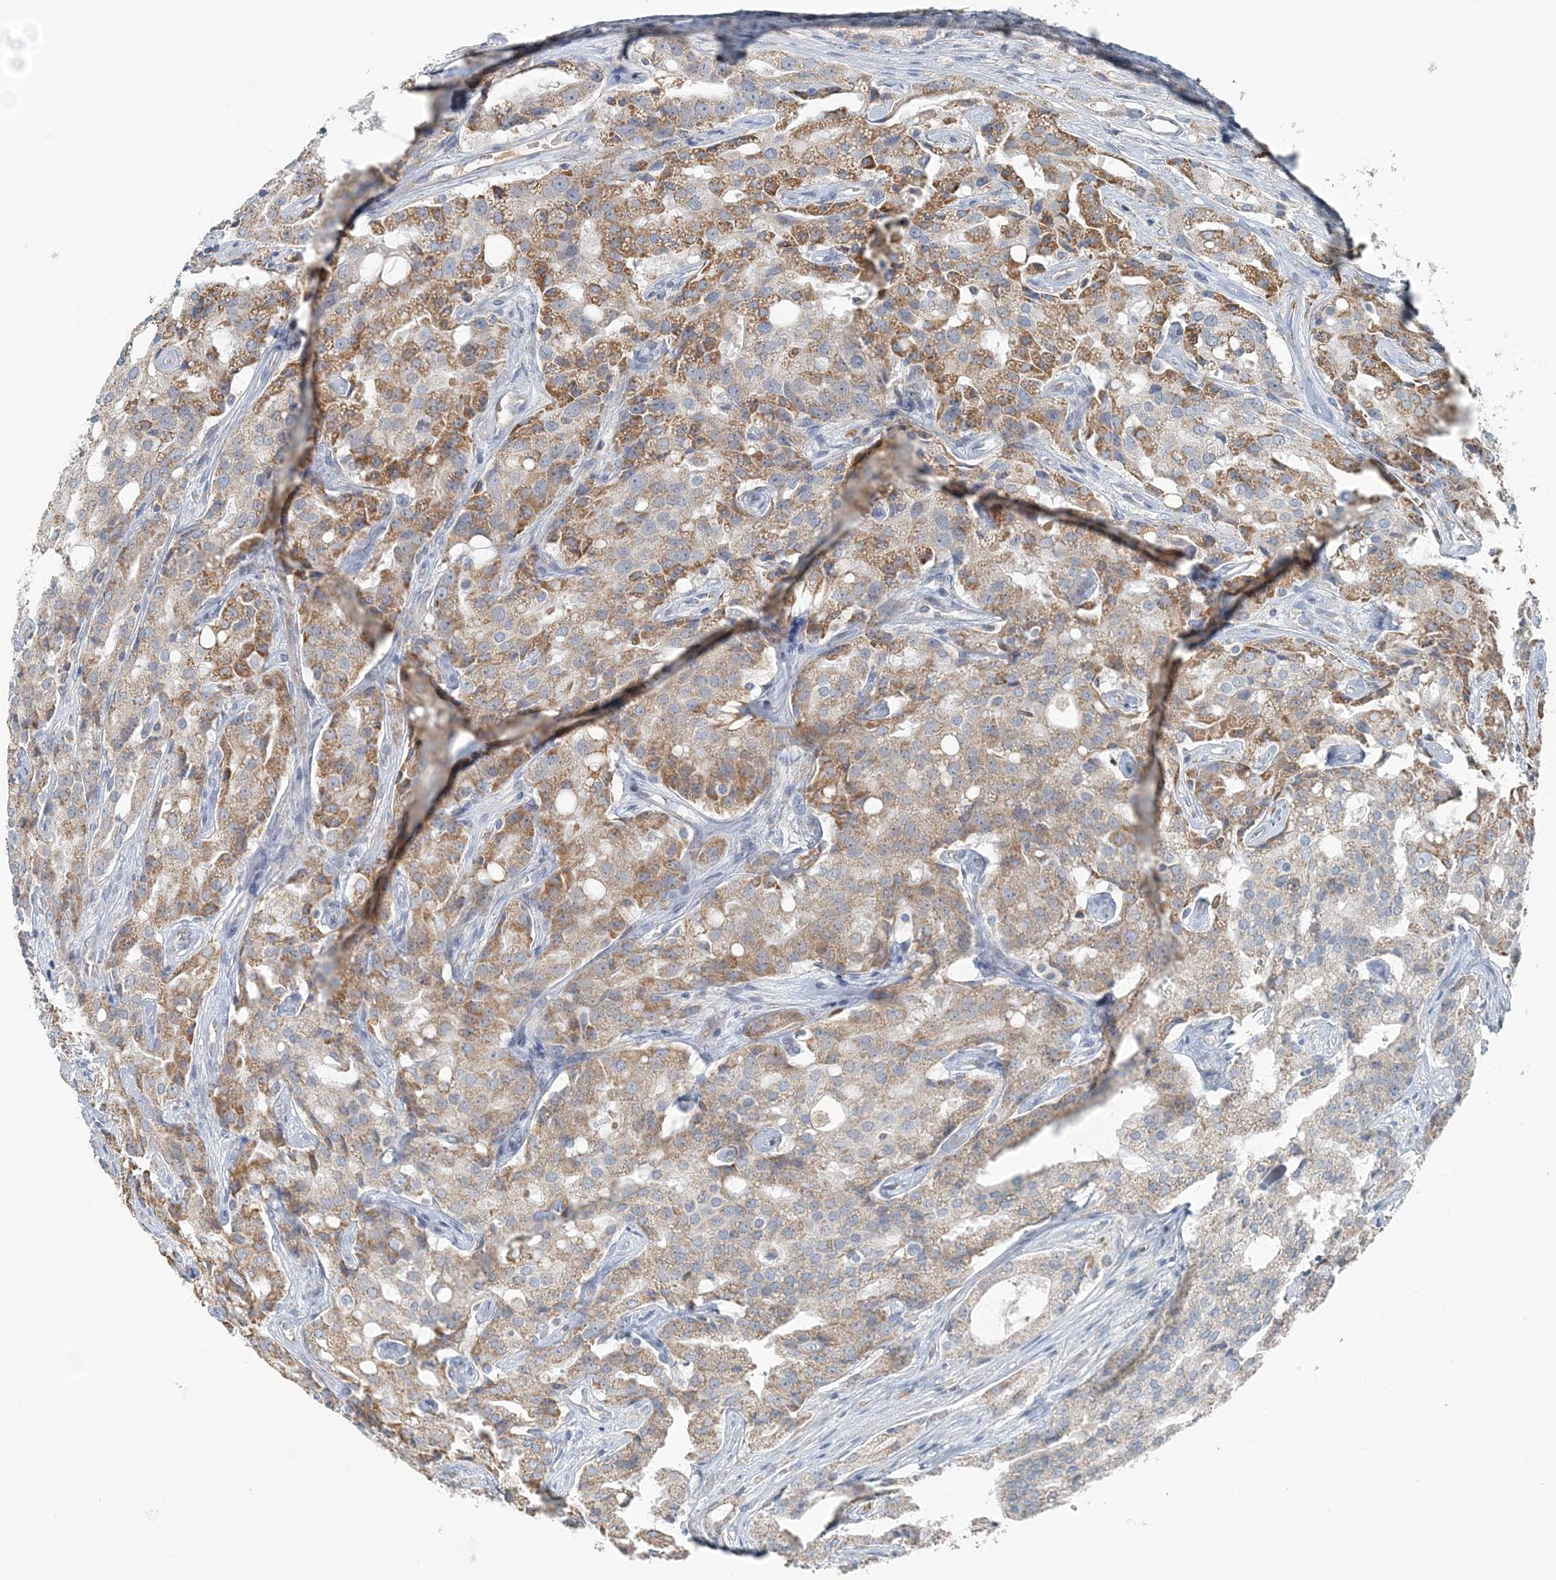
{"staining": {"intensity": "moderate", "quantity": "25%-75%", "location": "cytoplasmic/membranous"}, "tissue": "prostate cancer", "cell_type": "Tumor cells", "image_type": "cancer", "snomed": [{"axis": "morphology", "description": "Adenocarcinoma, High grade"}, {"axis": "topography", "description": "Prostate"}], "caption": "Protein expression analysis of human prostate cancer (high-grade adenocarcinoma) reveals moderate cytoplasmic/membranous staining in approximately 25%-75% of tumor cells.", "gene": "SLC22A16", "patient": {"sex": "male", "age": 72}}